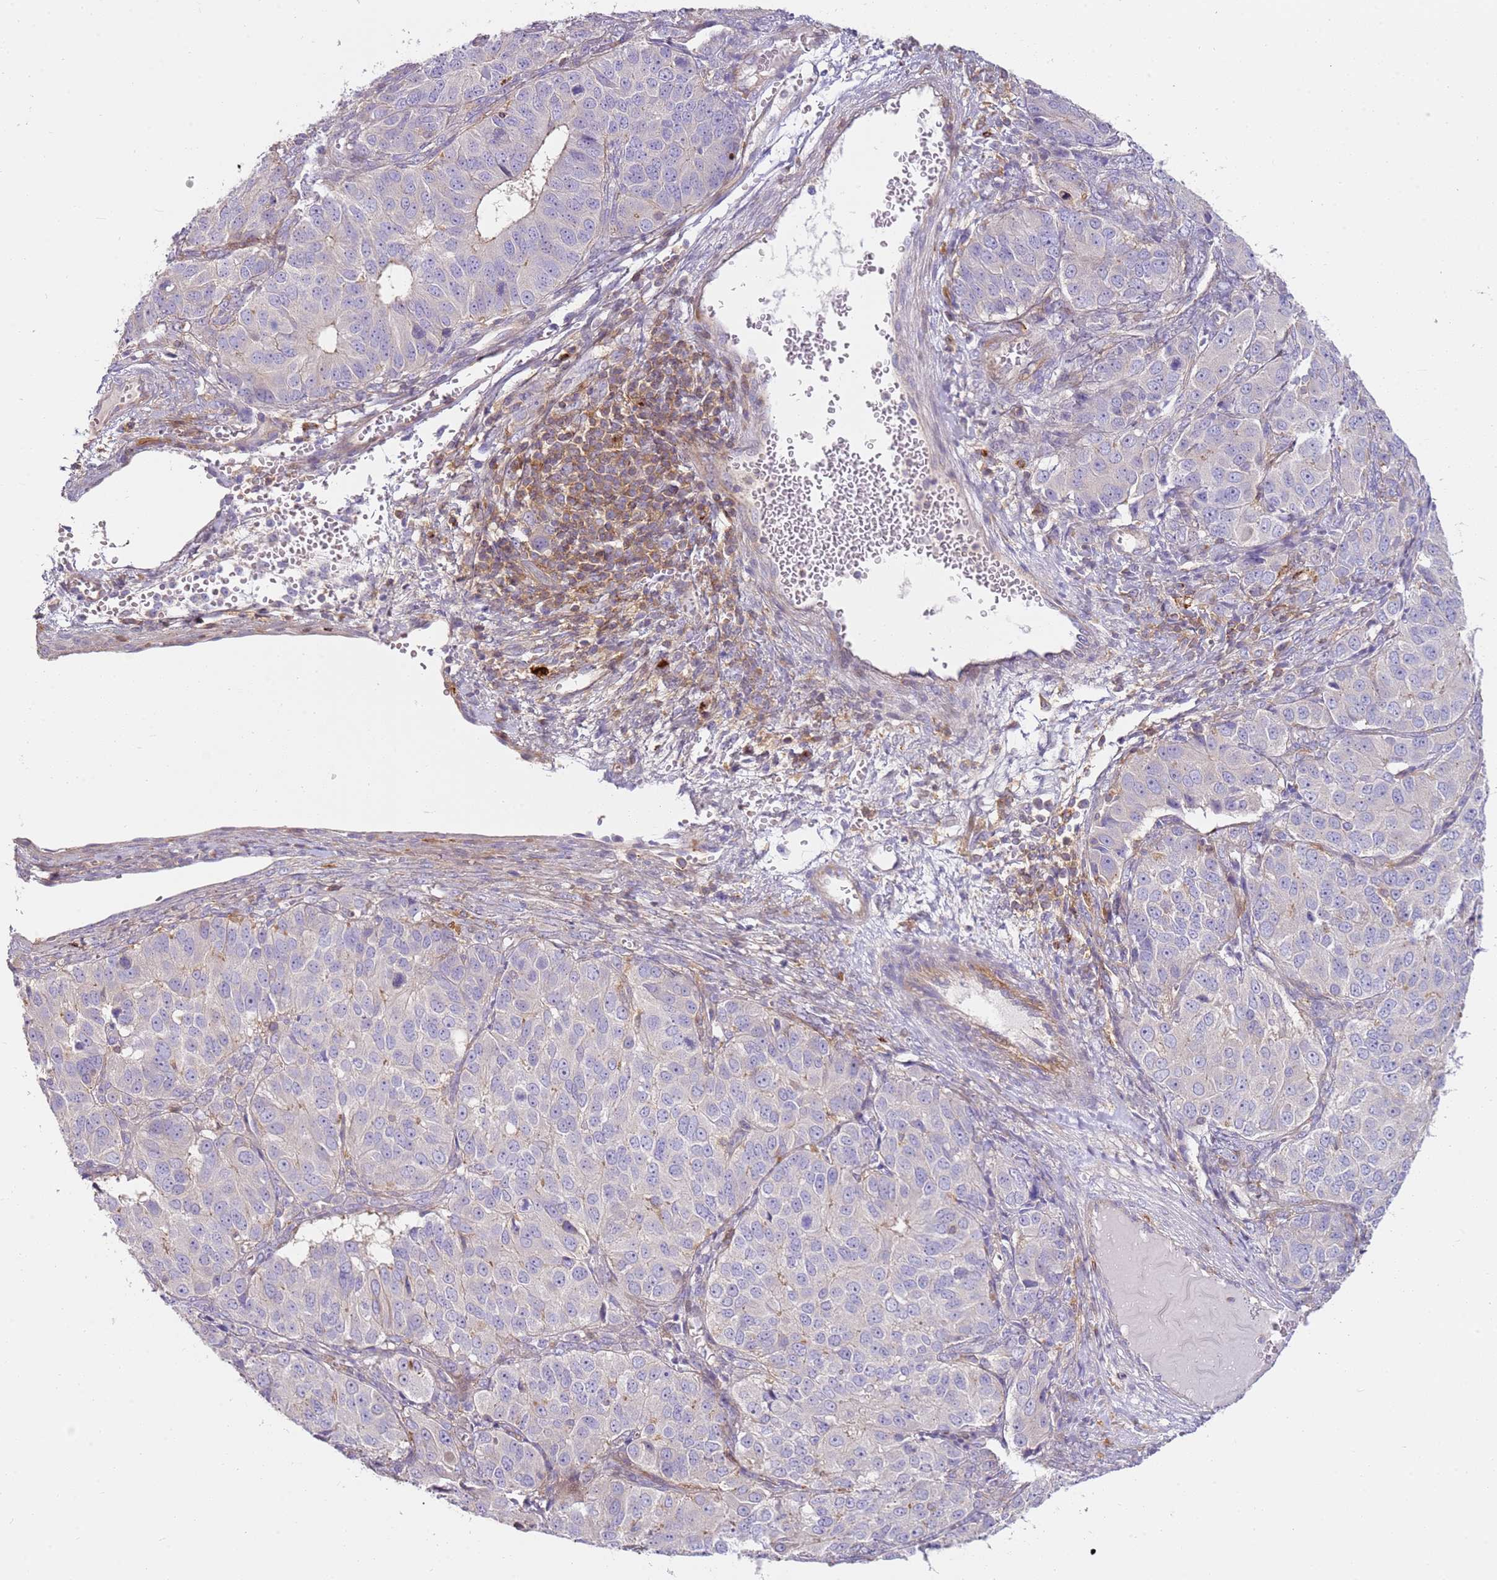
{"staining": {"intensity": "negative", "quantity": "none", "location": "none"}, "tissue": "ovarian cancer", "cell_type": "Tumor cells", "image_type": "cancer", "snomed": [{"axis": "morphology", "description": "Carcinoma, endometroid"}, {"axis": "topography", "description": "Ovary"}], "caption": "Immunohistochemical staining of human endometroid carcinoma (ovarian) demonstrates no significant staining in tumor cells.", "gene": "FPR1", "patient": {"sex": "female", "age": 51}}